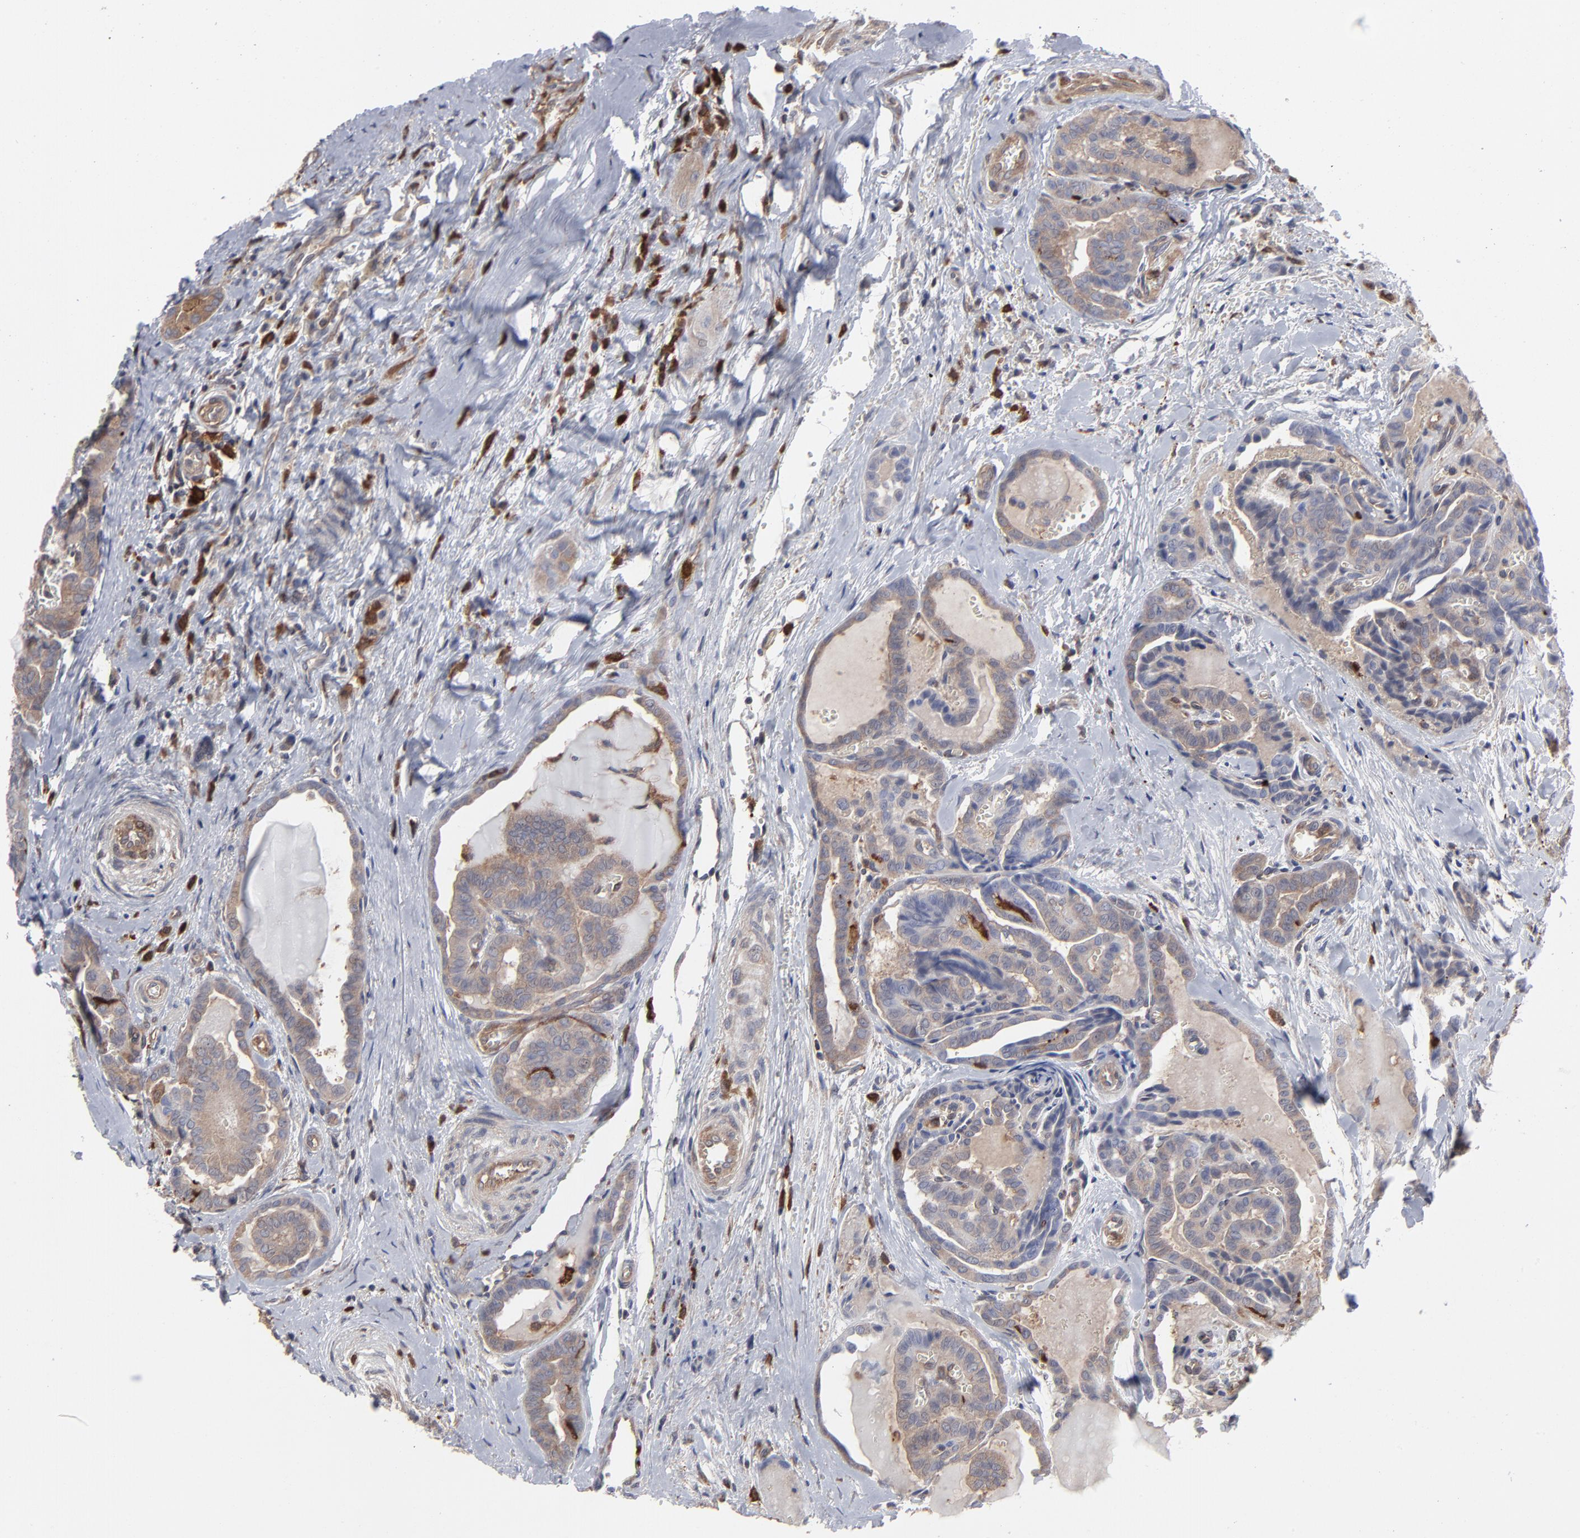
{"staining": {"intensity": "weak", "quantity": "25%-75%", "location": "cytoplasmic/membranous"}, "tissue": "thyroid cancer", "cell_type": "Tumor cells", "image_type": "cancer", "snomed": [{"axis": "morphology", "description": "Carcinoma, NOS"}, {"axis": "topography", "description": "Thyroid gland"}], "caption": "IHC of human thyroid cancer (carcinoma) reveals low levels of weak cytoplasmic/membranous expression in approximately 25%-75% of tumor cells.", "gene": "MAP2K1", "patient": {"sex": "female", "age": 91}}